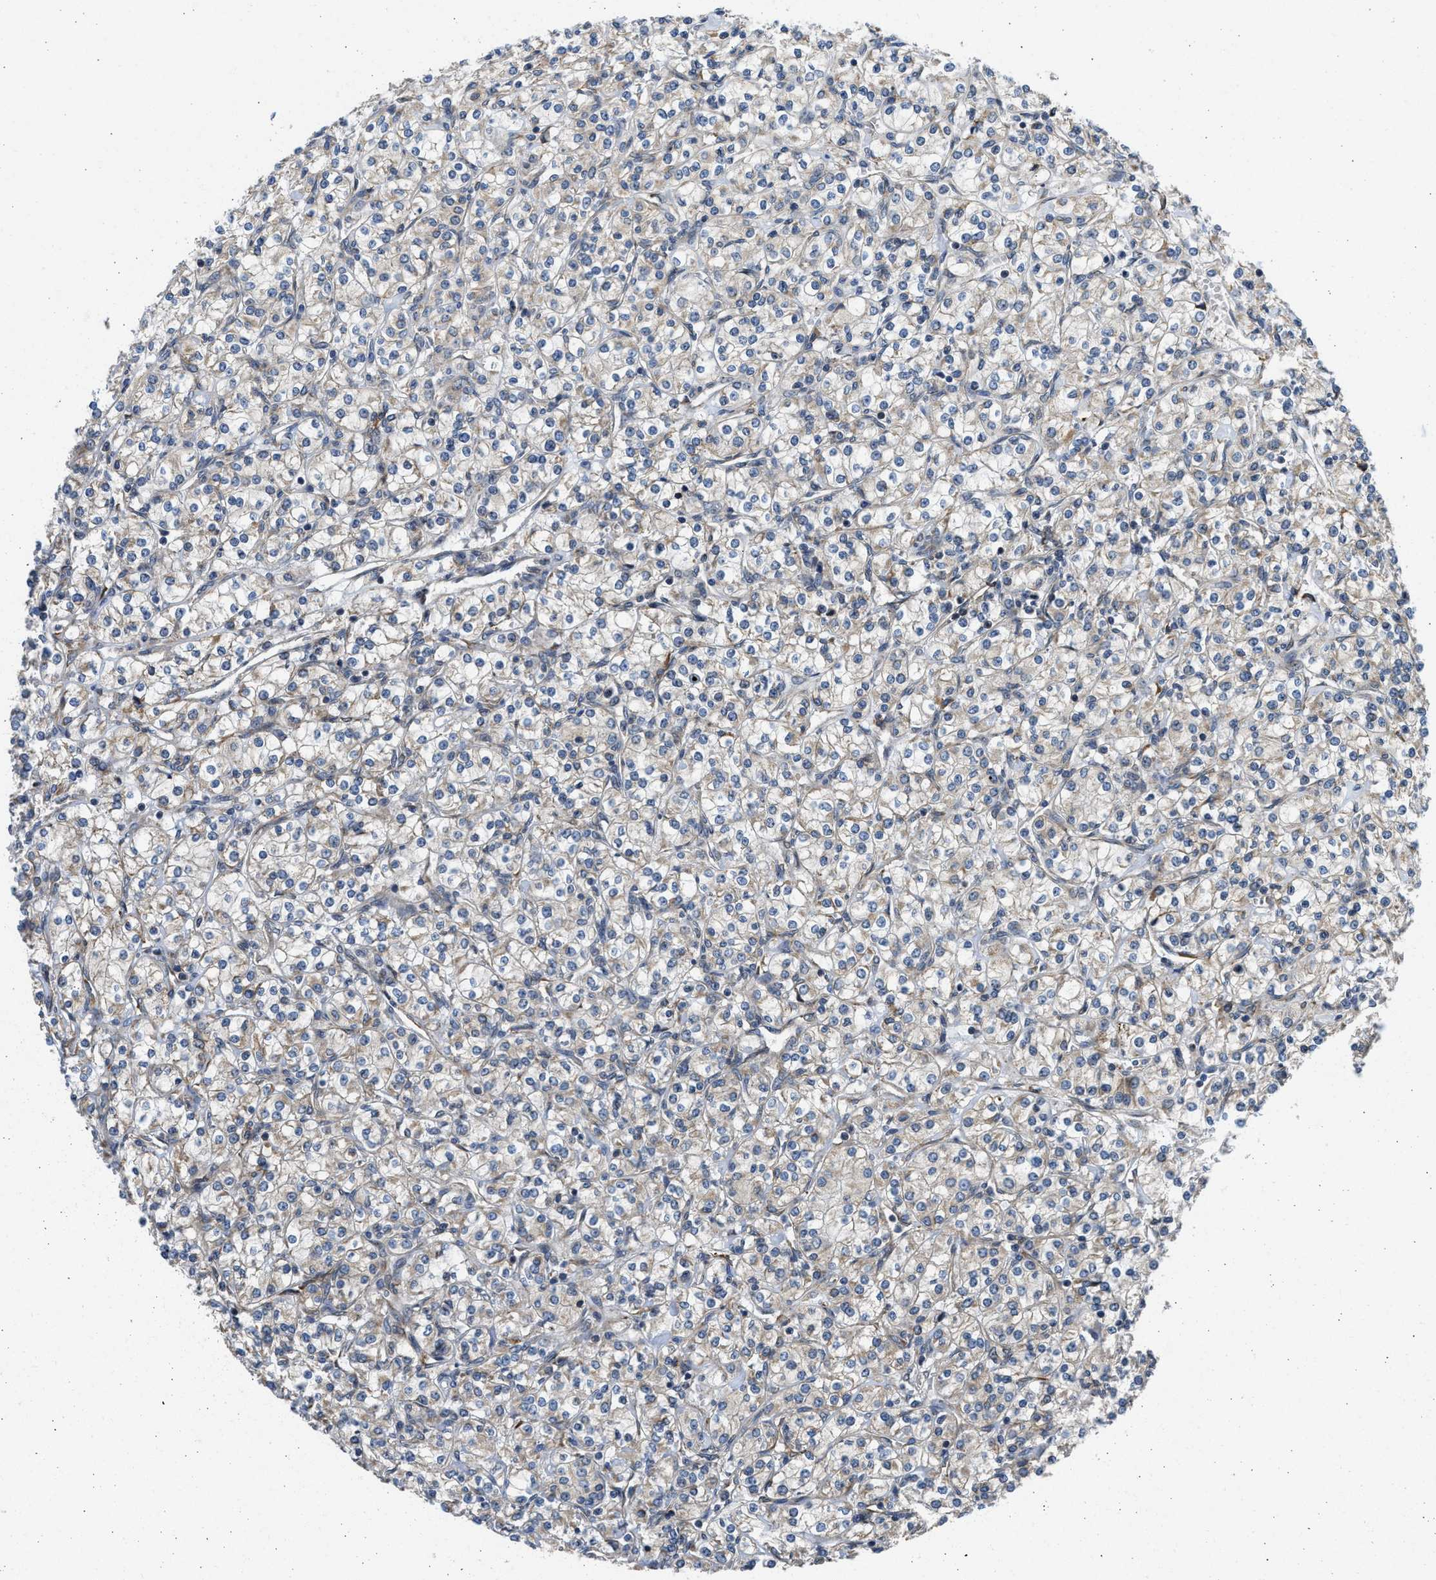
{"staining": {"intensity": "weak", "quantity": "<25%", "location": "cytoplasmic/membranous"}, "tissue": "renal cancer", "cell_type": "Tumor cells", "image_type": "cancer", "snomed": [{"axis": "morphology", "description": "Adenocarcinoma, NOS"}, {"axis": "topography", "description": "Kidney"}], "caption": "DAB immunohistochemical staining of human renal cancer (adenocarcinoma) demonstrates no significant staining in tumor cells.", "gene": "PLD2", "patient": {"sex": "male", "age": 77}}